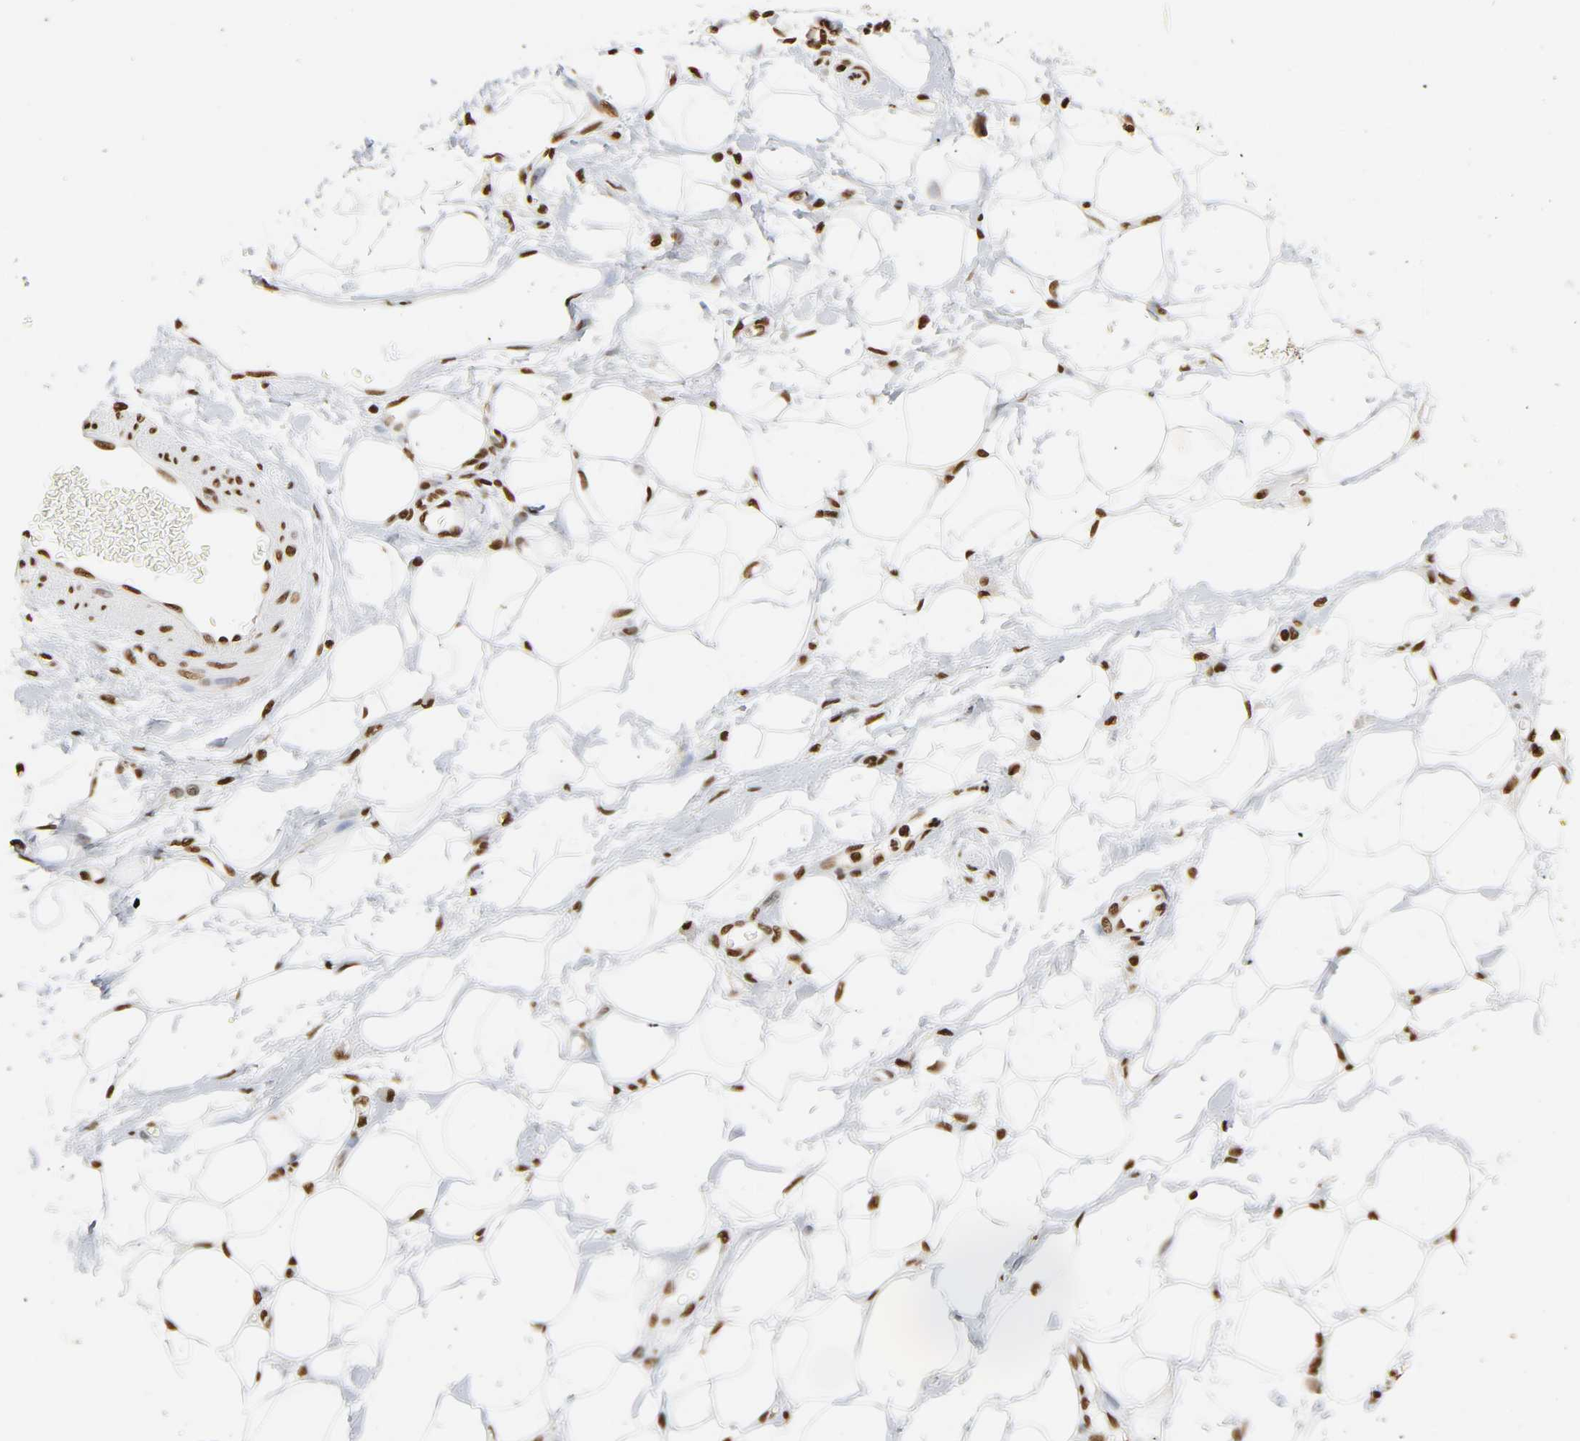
{"staining": {"intensity": "strong", "quantity": ">75%", "location": "nuclear"}, "tissue": "adipose tissue", "cell_type": "Adipocytes", "image_type": "normal", "snomed": [{"axis": "morphology", "description": "Normal tissue, NOS"}, {"axis": "morphology", "description": "Urothelial carcinoma, High grade"}, {"axis": "topography", "description": "Vascular tissue"}, {"axis": "topography", "description": "Urinary bladder"}], "caption": "Immunohistochemical staining of unremarkable human adipose tissue displays strong nuclear protein positivity in about >75% of adipocytes.", "gene": "HNRNPC", "patient": {"sex": "female", "age": 56}}